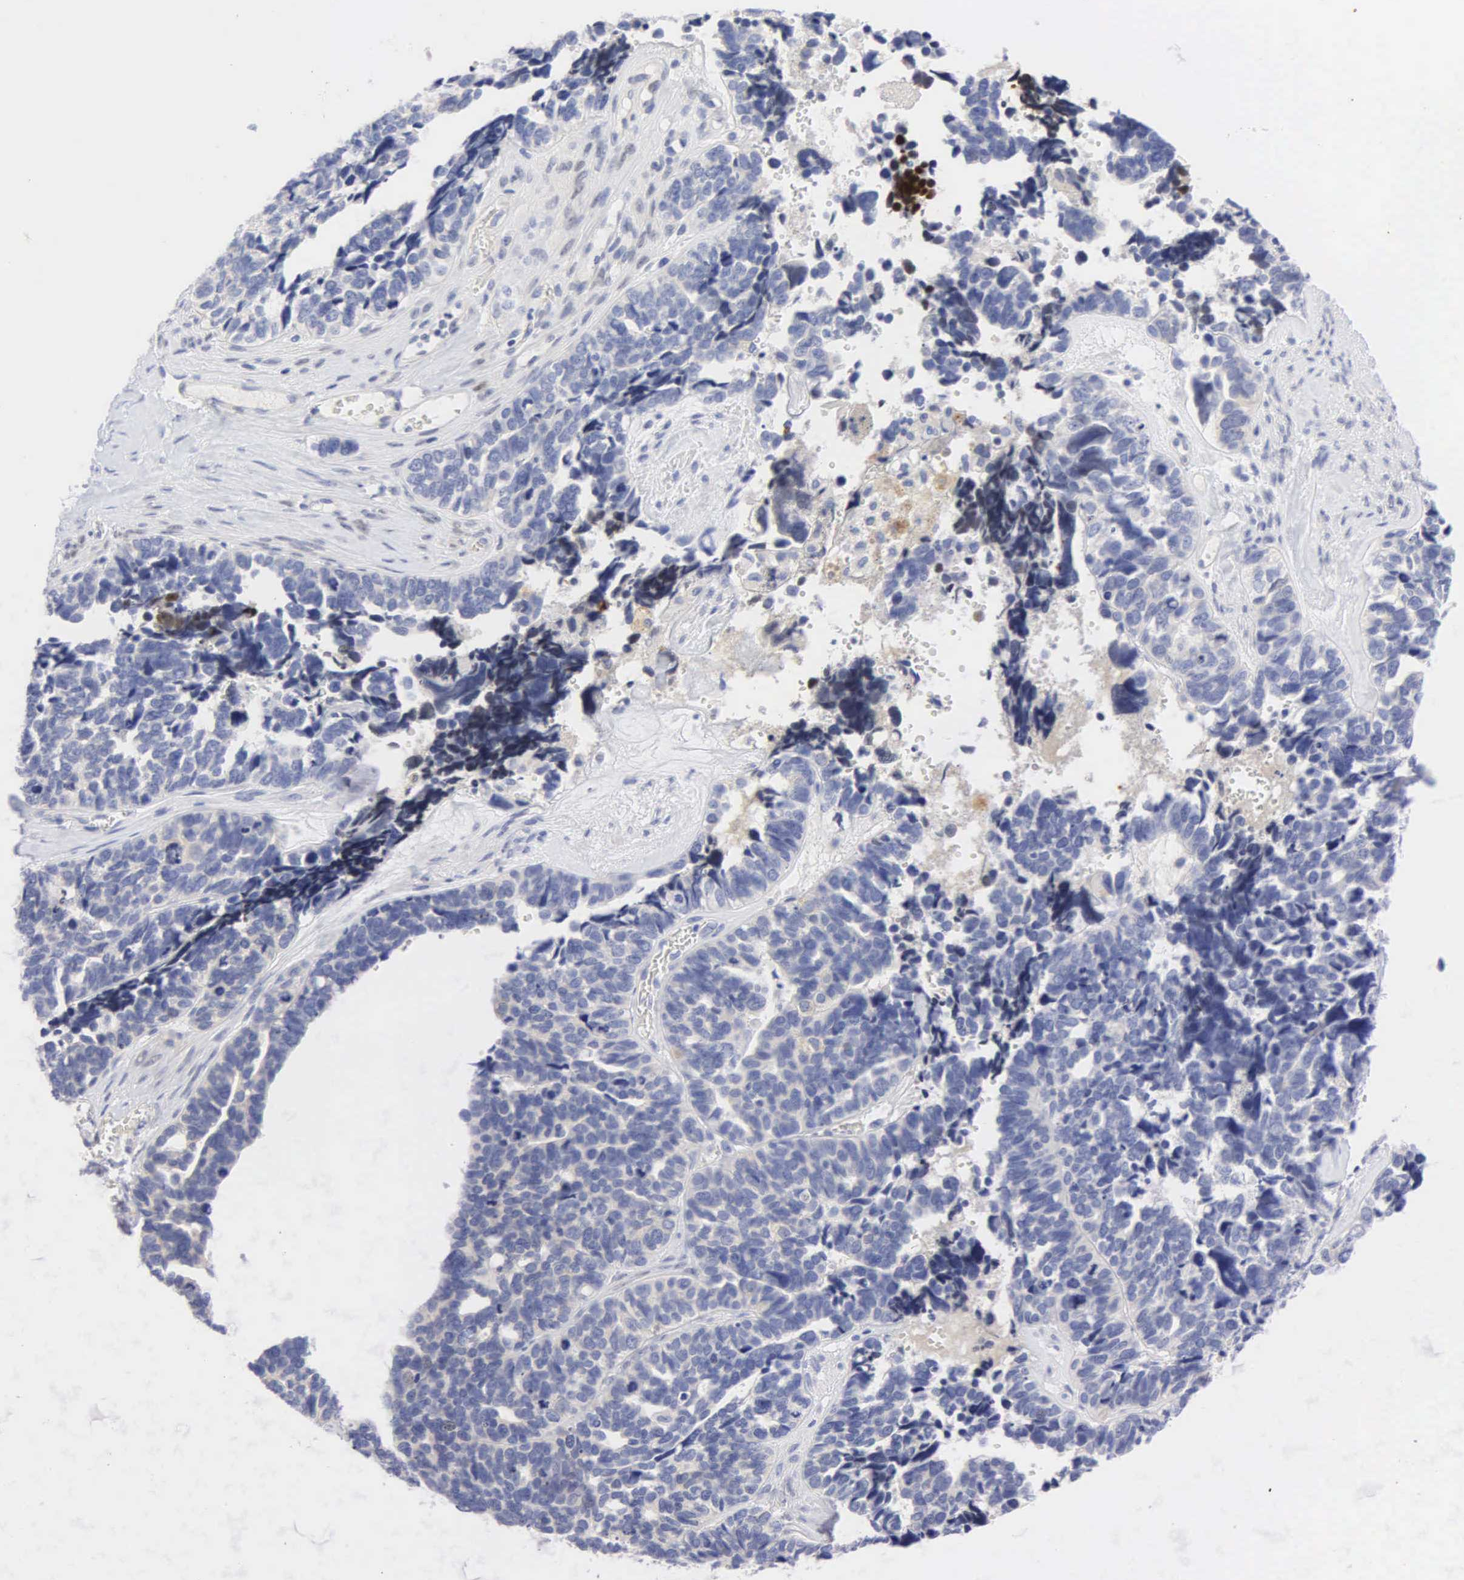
{"staining": {"intensity": "negative", "quantity": "none", "location": "none"}, "tissue": "ovarian cancer", "cell_type": "Tumor cells", "image_type": "cancer", "snomed": [{"axis": "morphology", "description": "Cystadenocarcinoma, serous, NOS"}, {"axis": "topography", "description": "Ovary"}], "caption": "DAB (3,3'-diaminobenzidine) immunohistochemical staining of ovarian serous cystadenocarcinoma demonstrates no significant positivity in tumor cells. Nuclei are stained in blue.", "gene": "PGR", "patient": {"sex": "female", "age": 77}}